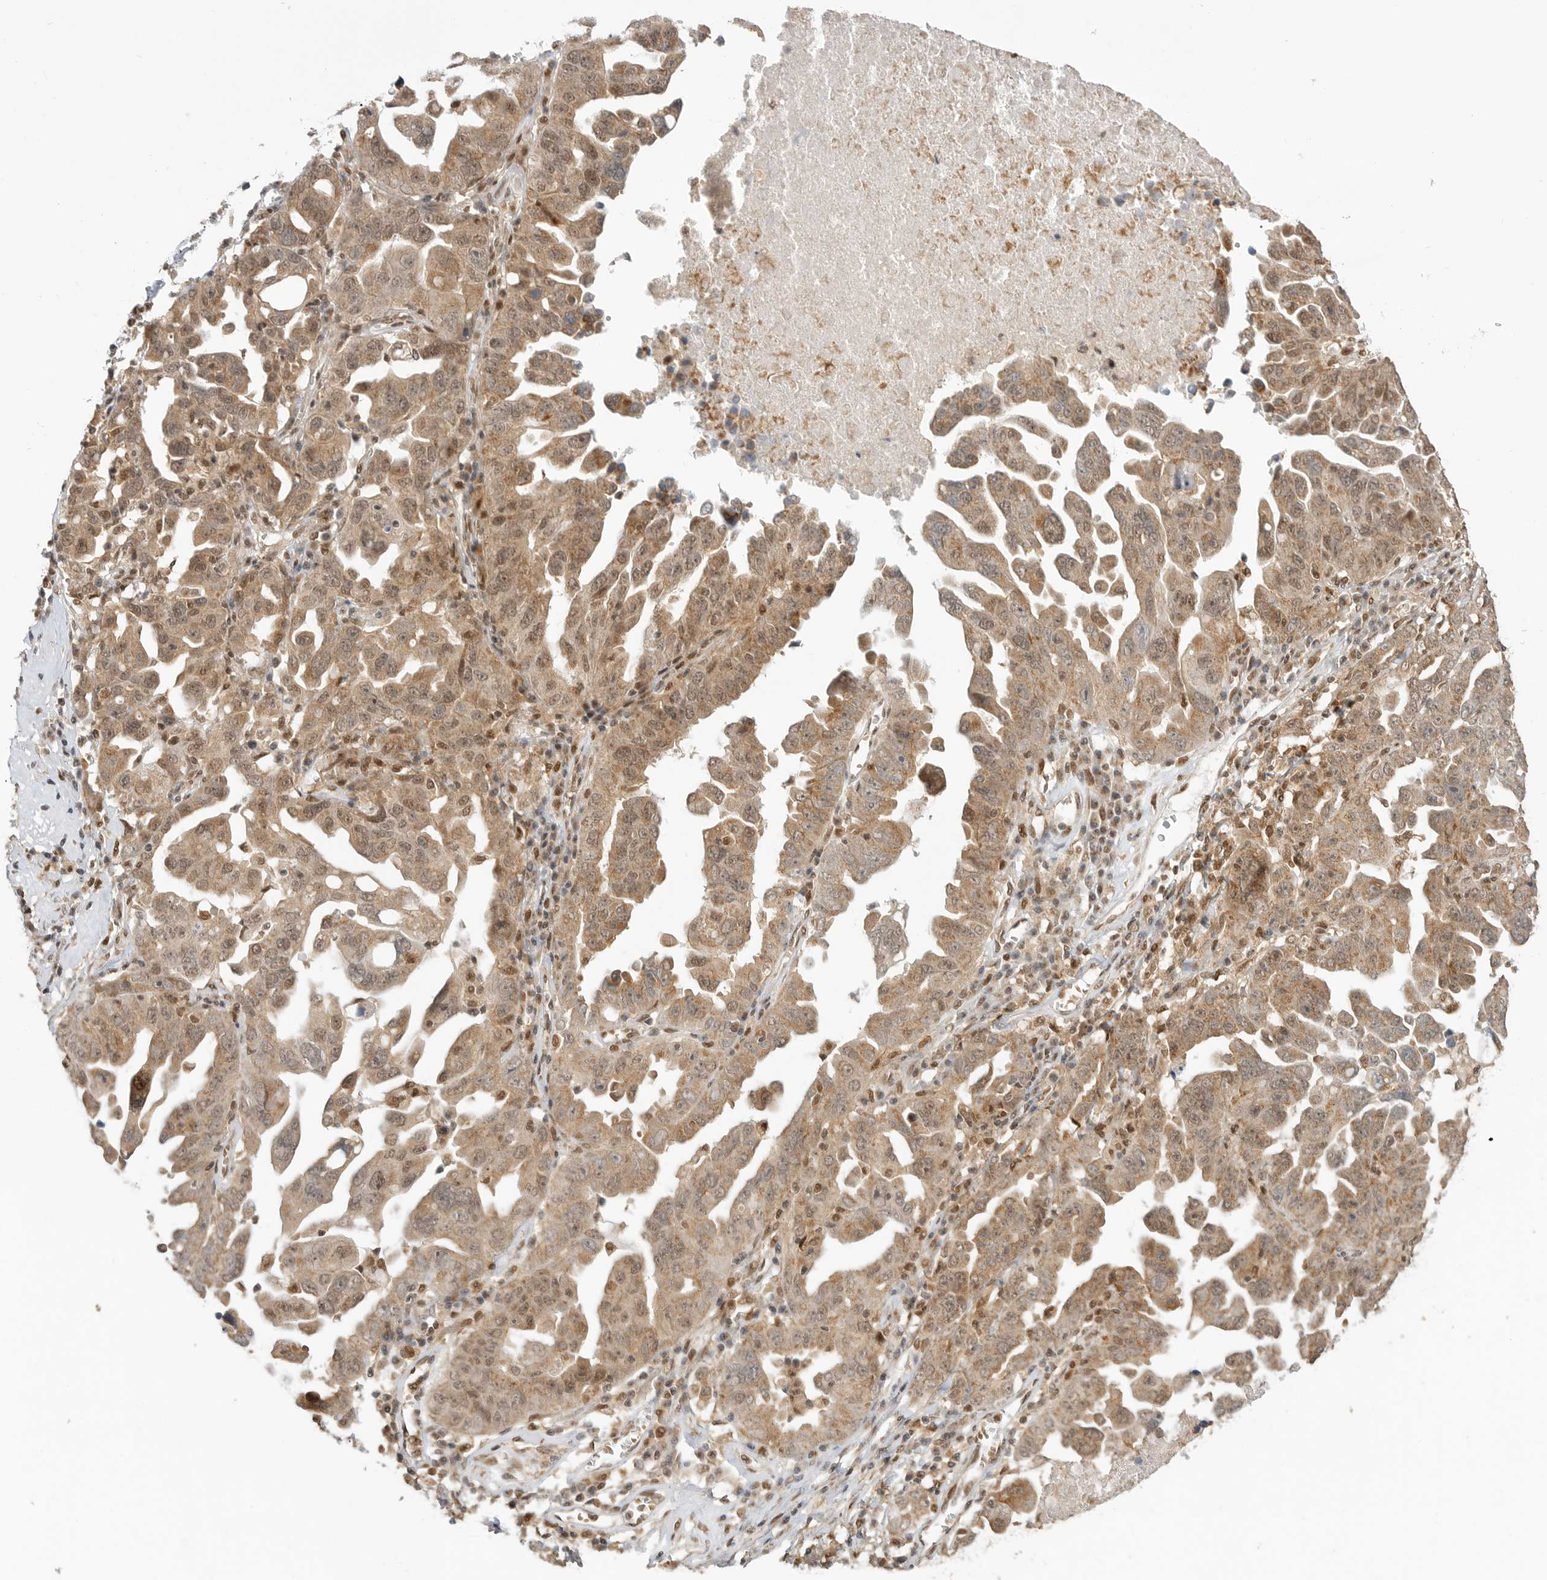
{"staining": {"intensity": "moderate", "quantity": ">75%", "location": "cytoplasmic/membranous"}, "tissue": "ovarian cancer", "cell_type": "Tumor cells", "image_type": "cancer", "snomed": [{"axis": "morphology", "description": "Carcinoma, endometroid"}, {"axis": "topography", "description": "Ovary"}], "caption": "Immunohistochemistry (IHC) micrograph of neoplastic tissue: ovarian cancer stained using immunohistochemistry (IHC) demonstrates medium levels of moderate protein expression localized specifically in the cytoplasmic/membranous of tumor cells, appearing as a cytoplasmic/membranous brown color.", "gene": "ALKAL1", "patient": {"sex": "female", "age": 62}}